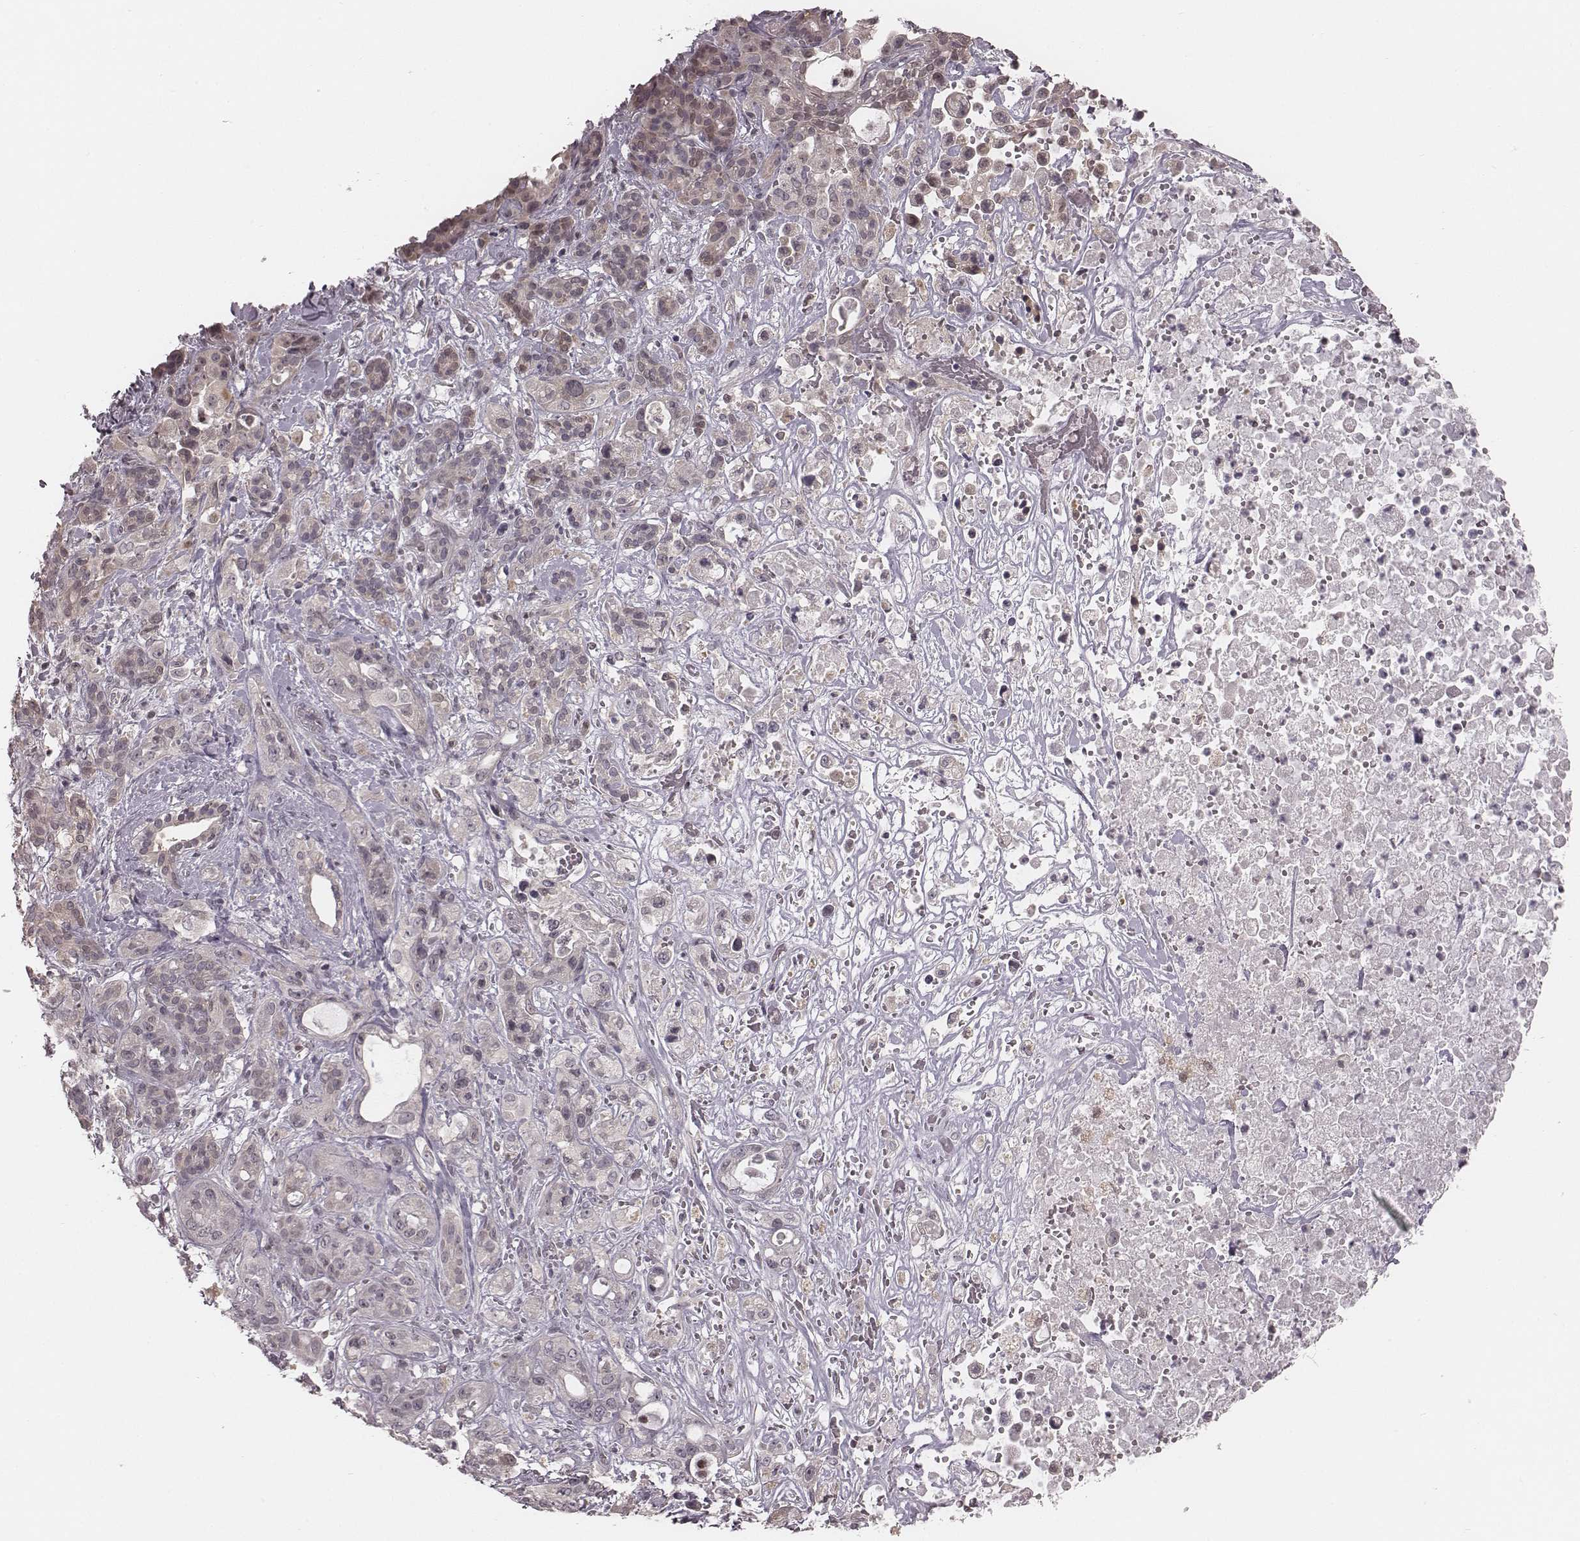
{"staining": {"intensity": "negative", "quantity": "none", "location": "none"}, "tissue": "pancreatic cancer", "cell_type": "Tumor cells", "image_type": "cancer", "snomed": [{"axis": "morphology", "description": "Adenocarcinoma, NOS"}, {"axis": "topography", "description": "Pancreas"}], "caption": "Adenocarcinoma (pancreatic) stained for a protein using immunohistochemistry displays no positivity tumor cells.", "gene": "IQCG", "patient": {"sex": "male", "age": 44}}